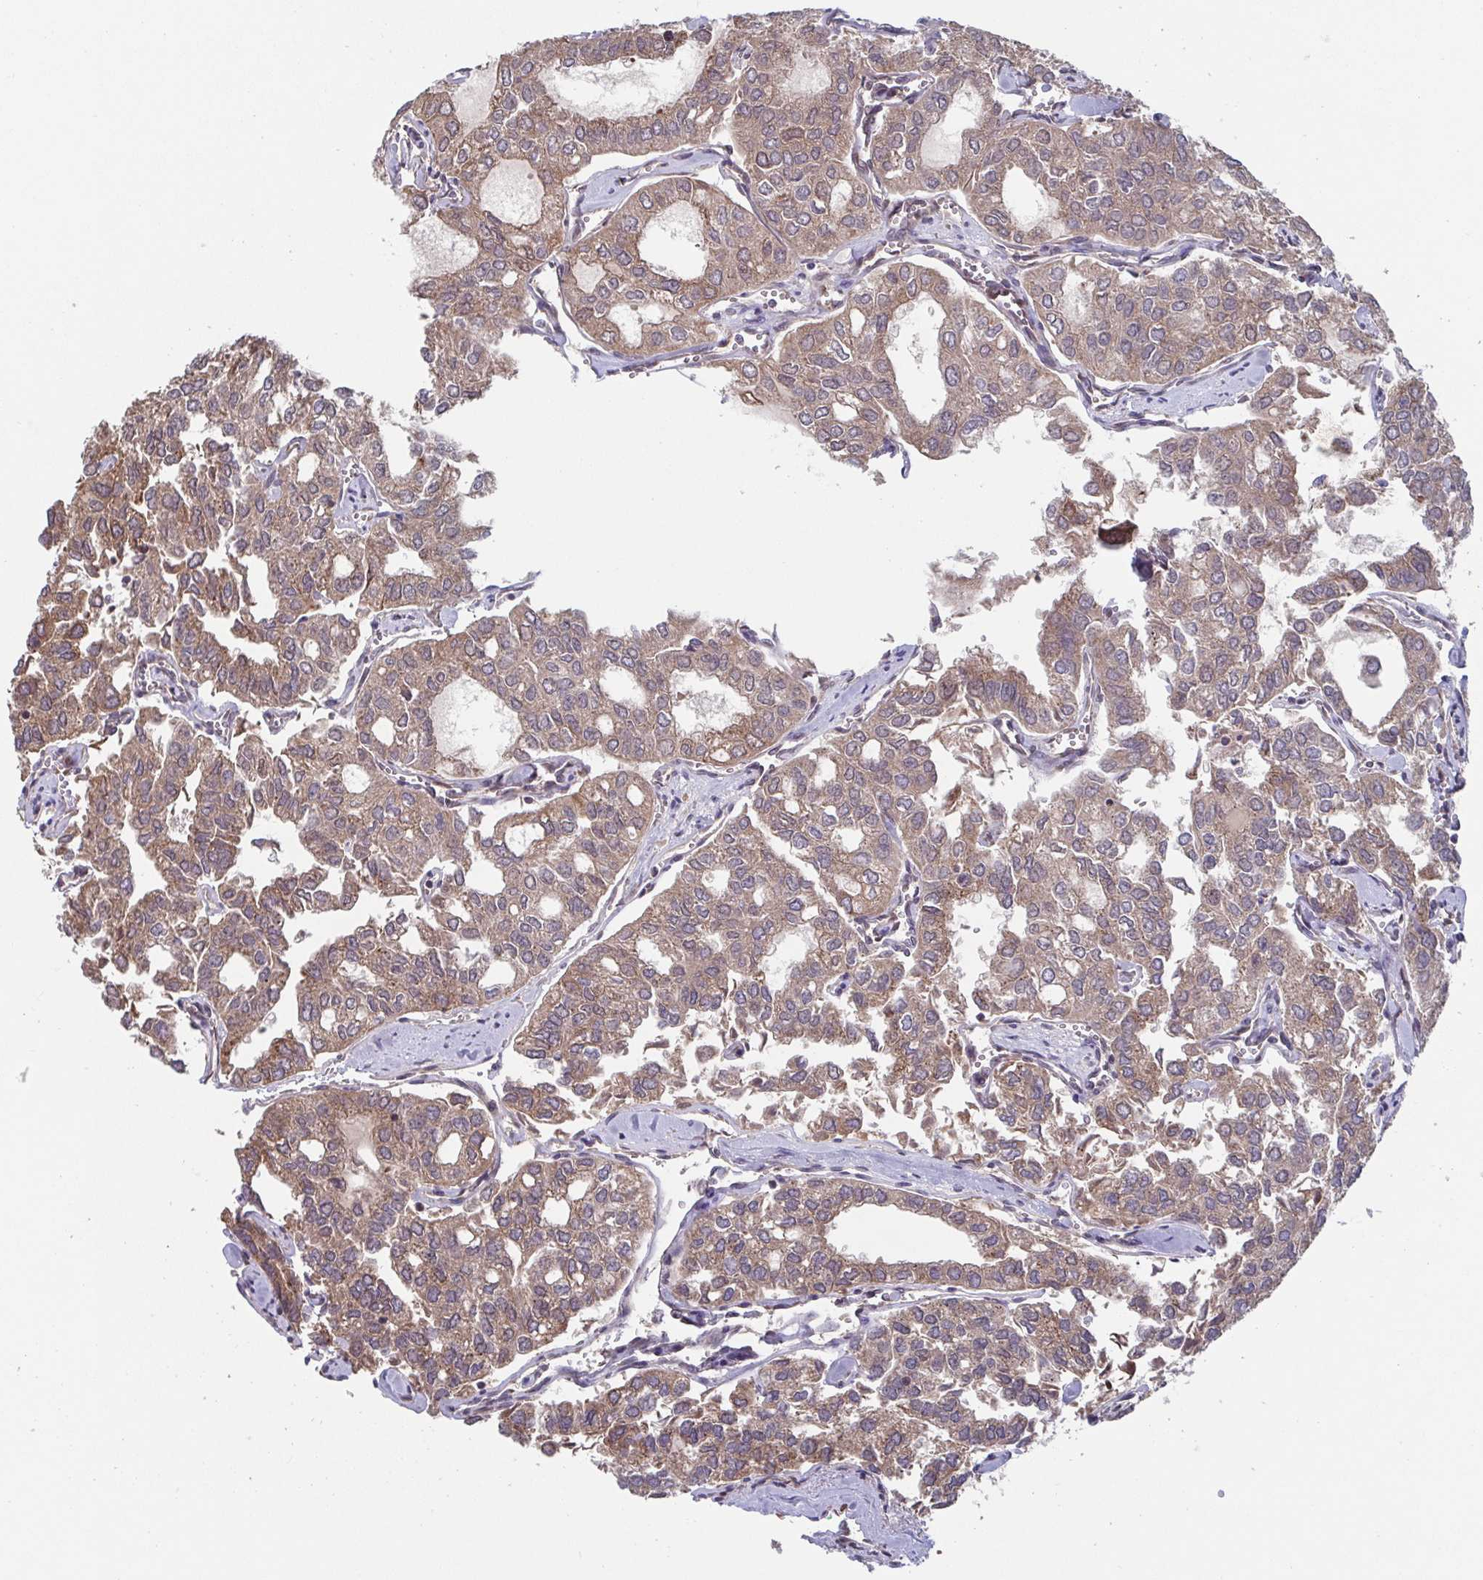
{"staining": {"intensity": "moderate", "quantity": ">75%", "location": "cytoplasmic/membranous"}, "tissue": "thyroid cancer", "cell_type": "Tumor cells", "image_type": "cancer", "snomed": [{"axis": "morphology", "description": "Follicular adenoma carcinoma, NOS"}, {"axis": "topography", "description": "Thyroid gland"}], "caption": "The photomicrograph exhibits staining of follicular adenoma carcinoma (thyroid), revealing moderate cytoplasmic/membranous protein positivity (brown color) within tumor cells.", "gene": "COPB1", "patient": {"sex": "male", "age": 75}}